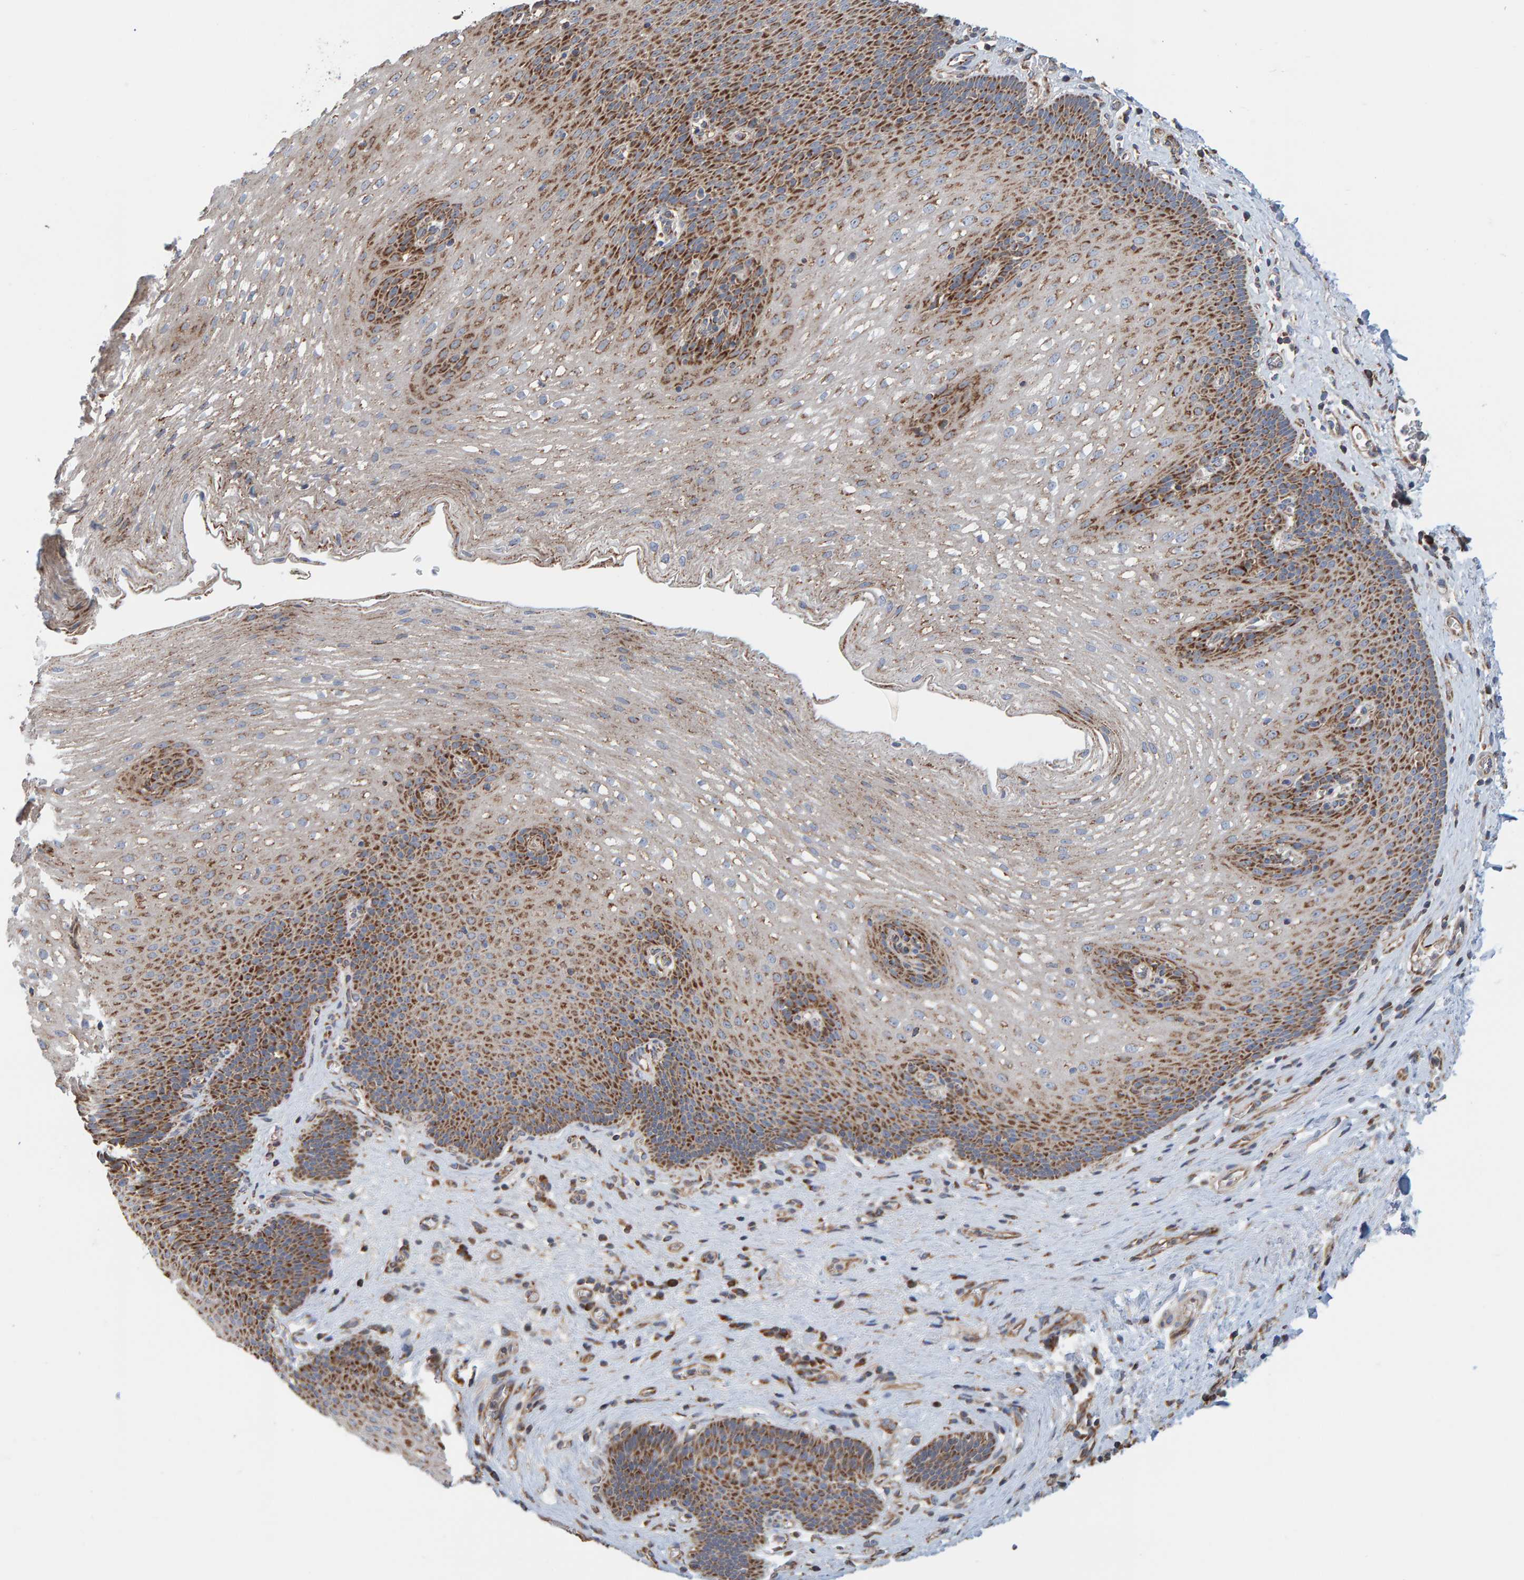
{"staining": {"intensity": "strong", "quantity": ">75%", "location": "cytoplasmic/membranous"}, "tissue": "esophagus", "cell_type": "Squamous epithelial cells", "image_type": "normal", "snomed": [{"axis": "morphology", "description": "Normal tissue, NOS"}, {"axis": "topography", "description": "Esophagus"}], "caption": "Brown immunohistochemical staining in normal human esophagus demonstrates strong cytoplasmic/membranous positivity in approximately >75% of squamous epithelial cells. (DAB (3,3'-diaminobenzidine) IHC with brightfield microscopy, high magnification).", "gene": "MRPL45", "patient": {"sex": "male", "age": 48}}